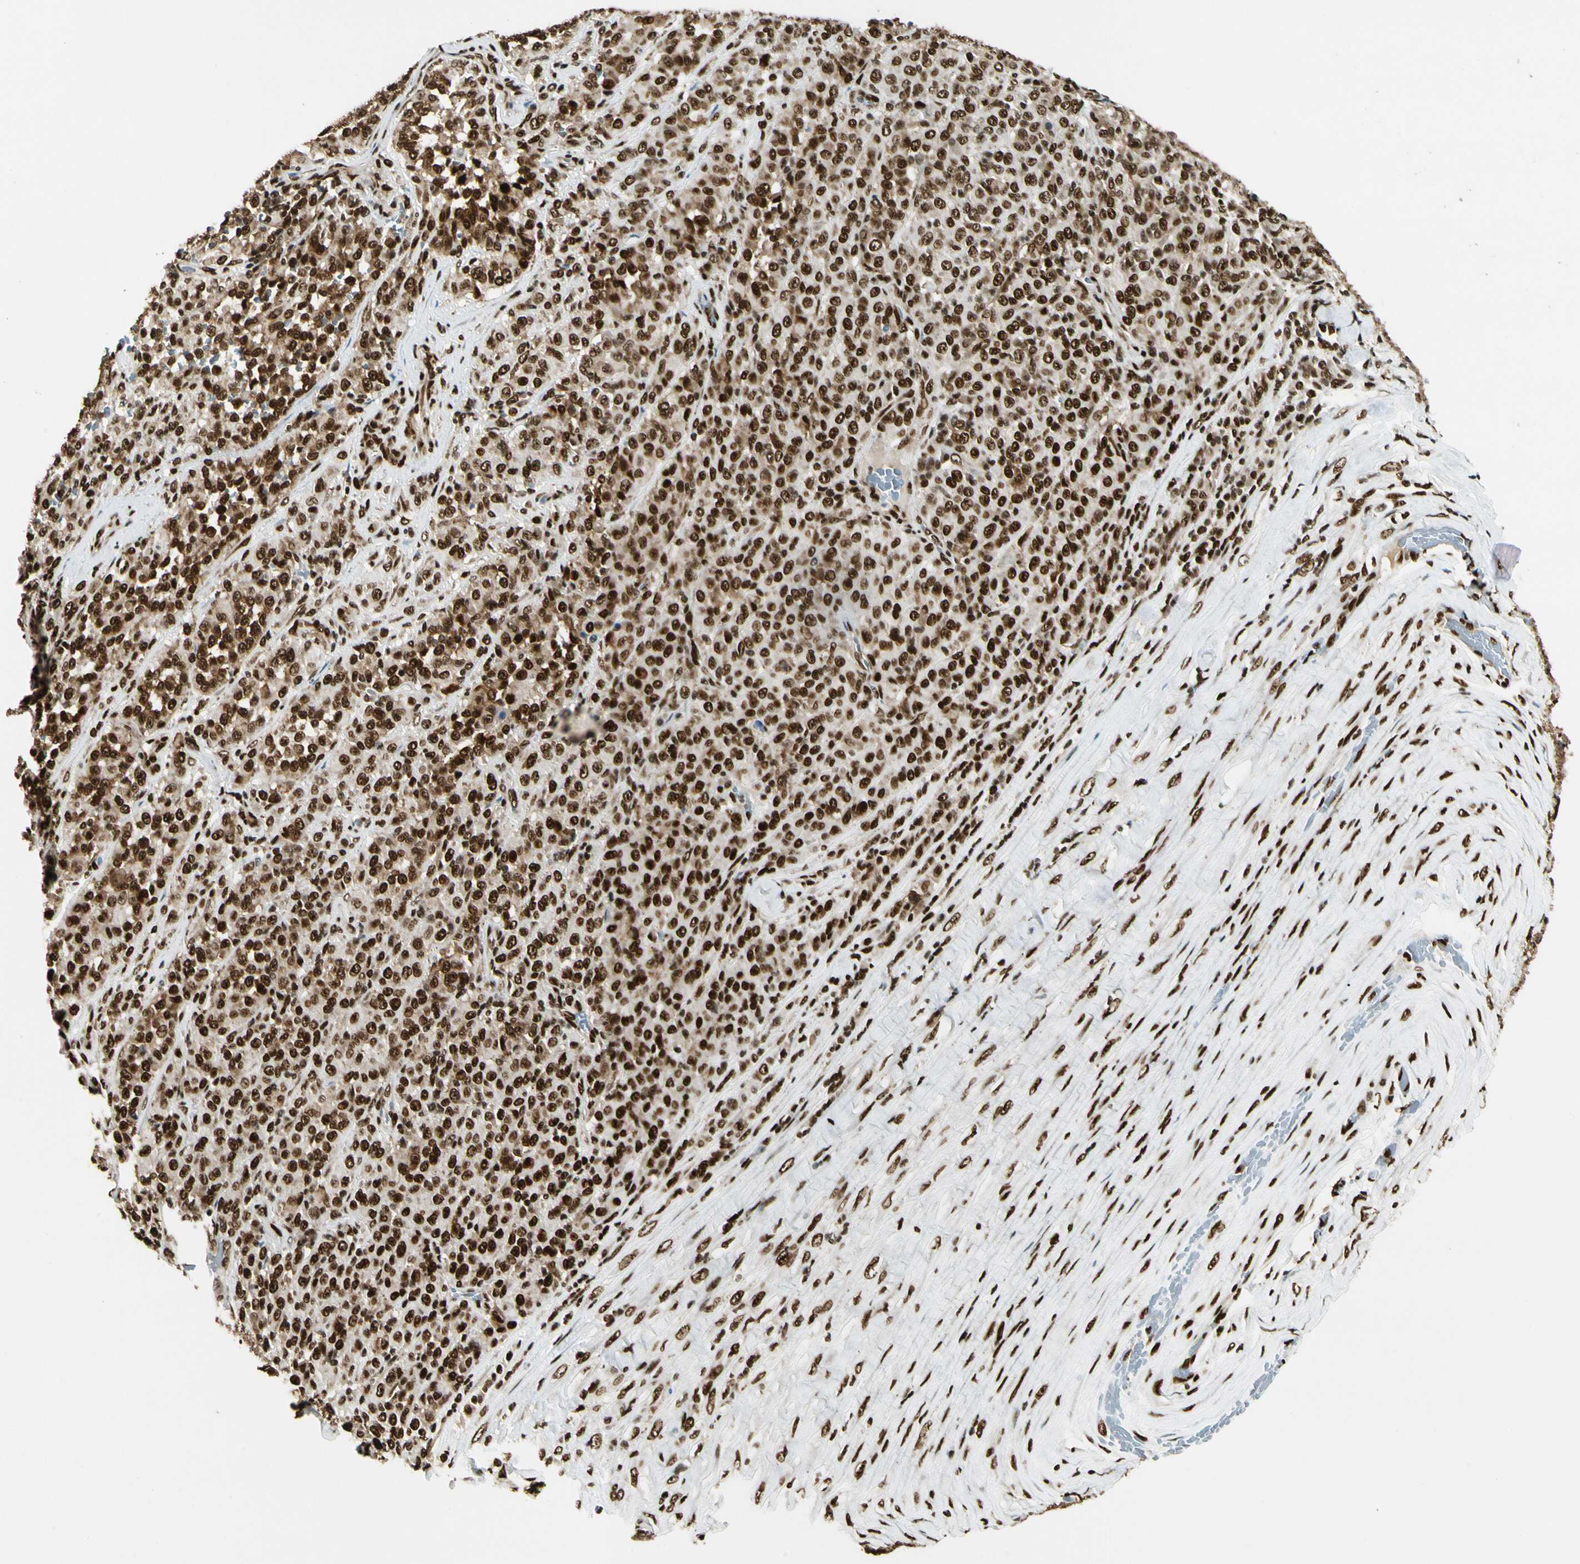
{"staining": {"intensity": "strong", "quantity": ">75%", "location": "cytoplasmic/membranous,nuclear"}, "tissue": "melanoma", "cell_type": "Tumor cells", "image_type": "cancer", "snomed": [{"axis": "morphology", "description": "Malignant melanoma, Metastatic site"}, {"axis": "topography", "description": "Pancreas"}], "caption": "High-power microscopy captured an immunohistochemistry (IHC) histopathology image of melanoma, revealing strong cytoplasmic/membranous and nuclear staining in approximately >75% of tumor cells.", "gene": "FUS", "patient": {"sex": "female", "age": 30}}